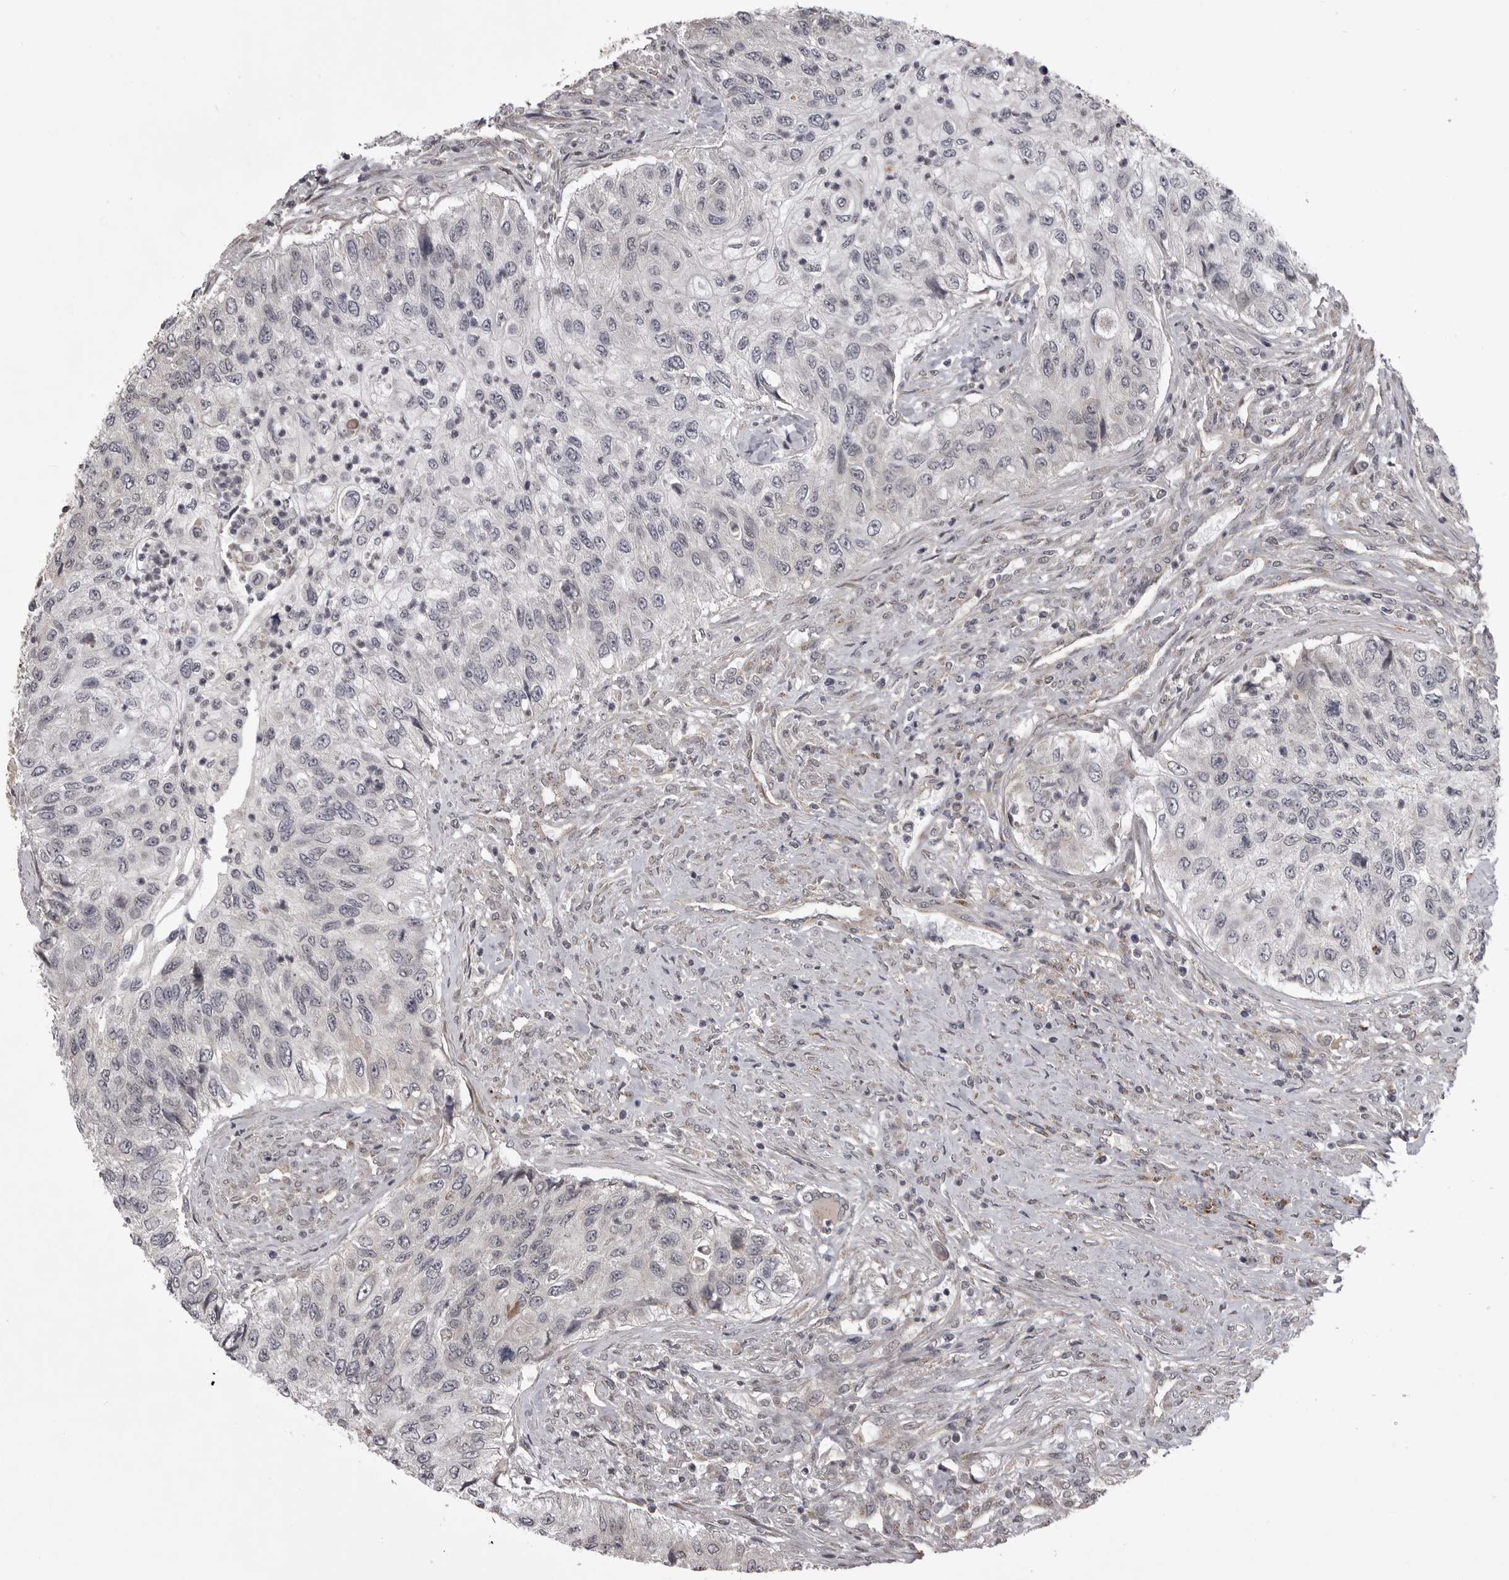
{"staining": {"intensity": "negative", "quantity": "none", "location": "none"}, "tissue": "urothelial cancer", "cell_type": "Tumor cells", "image_type": "cancer", "snomed": [{"axis": "morphology", "description": "Urothelial carcinoma, High grade"}, {"axis": "topography", "description": "Urinary bladder"}], "caption": "The image demonstrates no staining of tumor cells in urothelial cancer. Brightfield microscopy of IHC stained with DAB (3,3'-diaminobenzidine) (brown) and hematoxylin (blue), captured at high magnification.", "gene": "SNX16", "patient": {"sex": "female", "age": 60}}